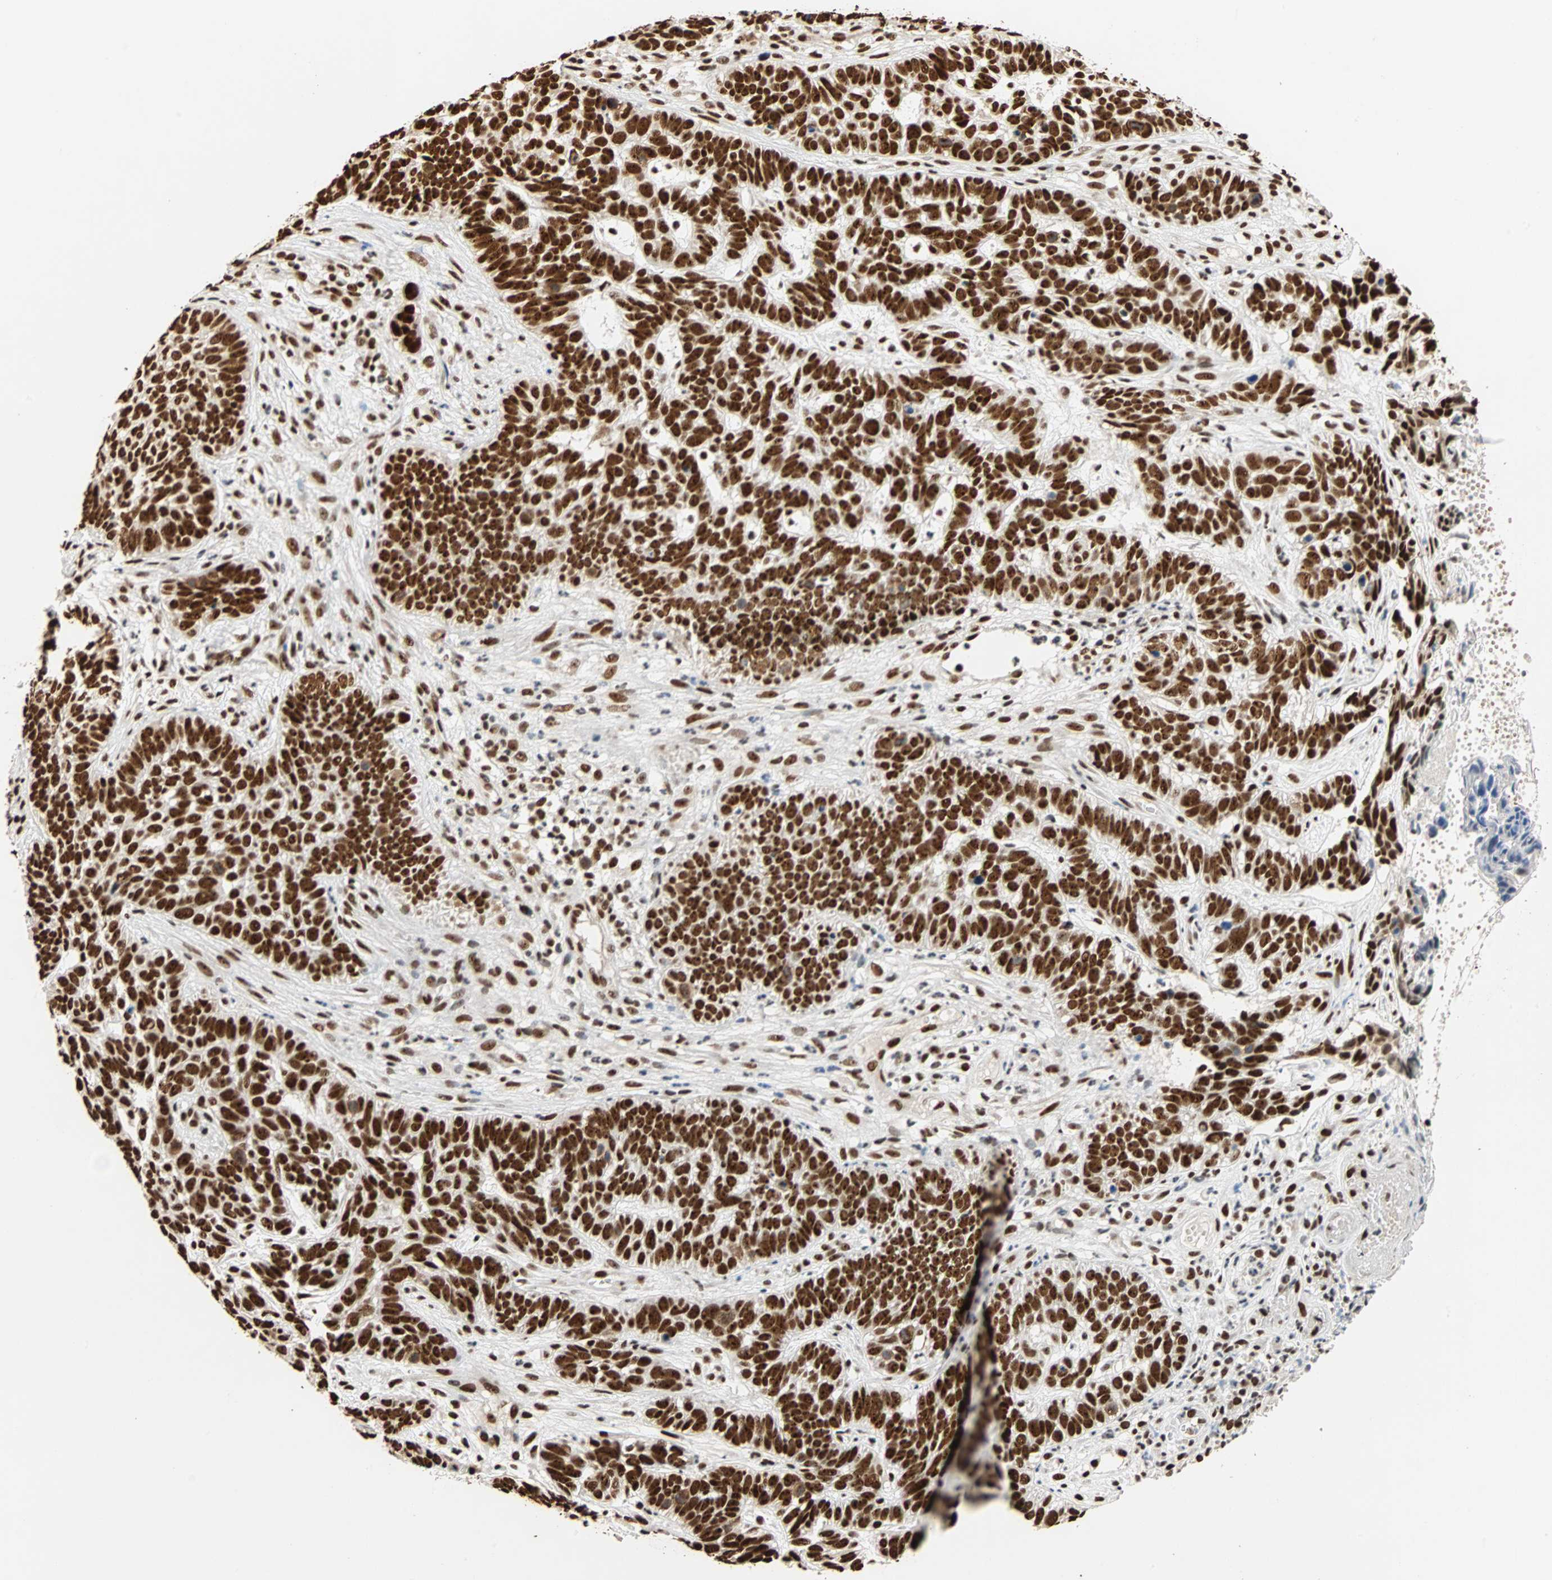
{"staining": {"intensity": "strong", "quantity": ">75%", "location": "nuclear"}, "tissue": "skin cancer", "cell_type": "Tumor cells", "image_type": "cancer", "snomed": [{"axis": "morphology", "description": "Basal cell carcinoma"}, {"axis": "topography", "description": "Skin"}], "caption": "Brown immunohistochemical staining in skin basal cell carcinoma reveals strong nuclear staining in about >75% of tumor cells.", "gene": "ILF2", "patient": {"sex": "male", "age": 87}}